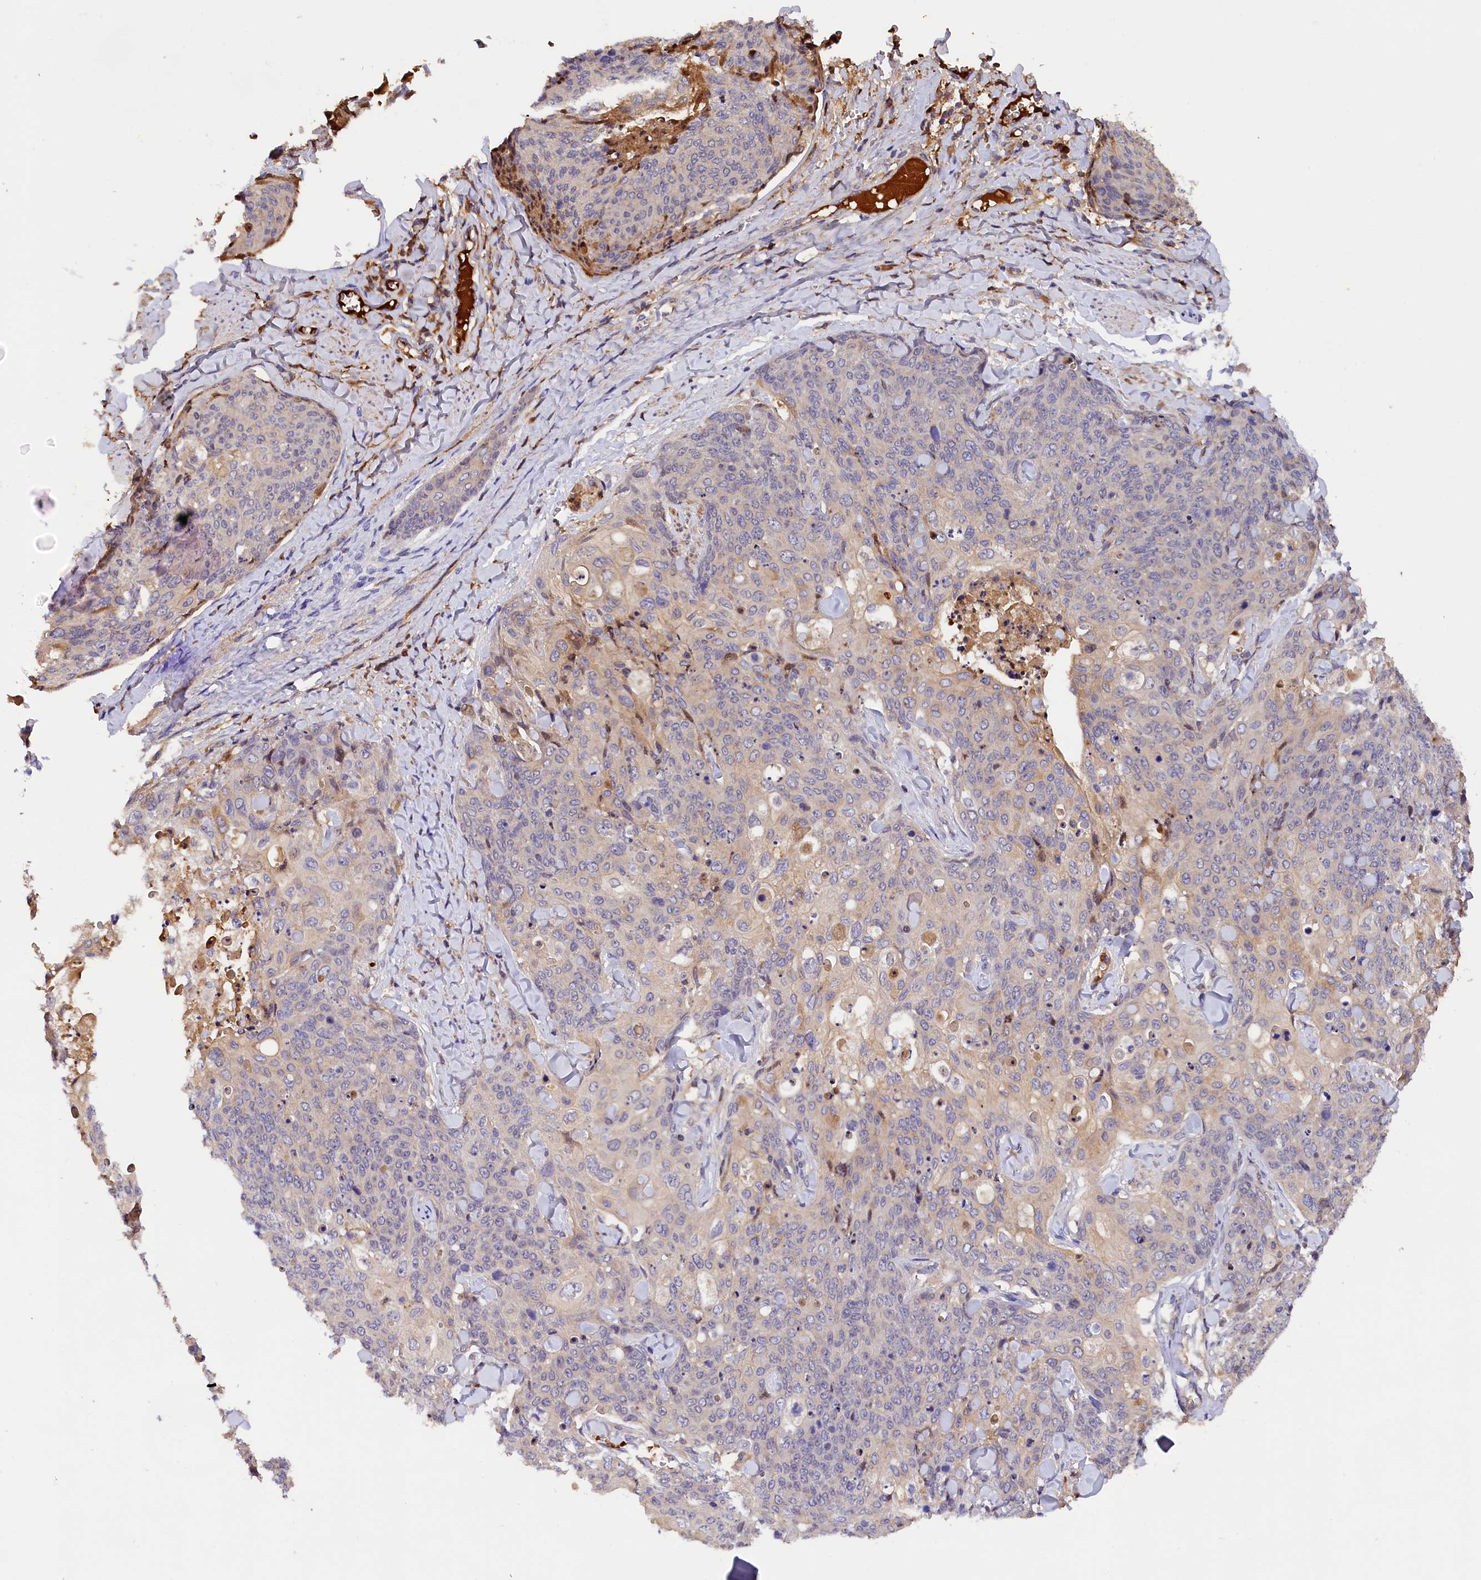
{"staining": {"intensity": "weak", "quantity": "<25%", "location": "cytoplasmic/membranous"}, "tissue": "skin cancer", "cell_type": "Tumor cells", "image_type": "cancer", "snomed": [{"axis": "morphology", "description": "Squamous cell carcinoma, NOS"}, {"axis": "topography", "description": "Skin"}, {"axis": "topography", "description": "Vulva"}], "caption": "The IHC image has no significant staining in tumor cells of squamous cell carcinoma (skin) tissue. (Brightfield microscopy of DAB IHC at high magnification).", "gene": "PHAF1", "patient": {"sex": "female", "age": 85}}